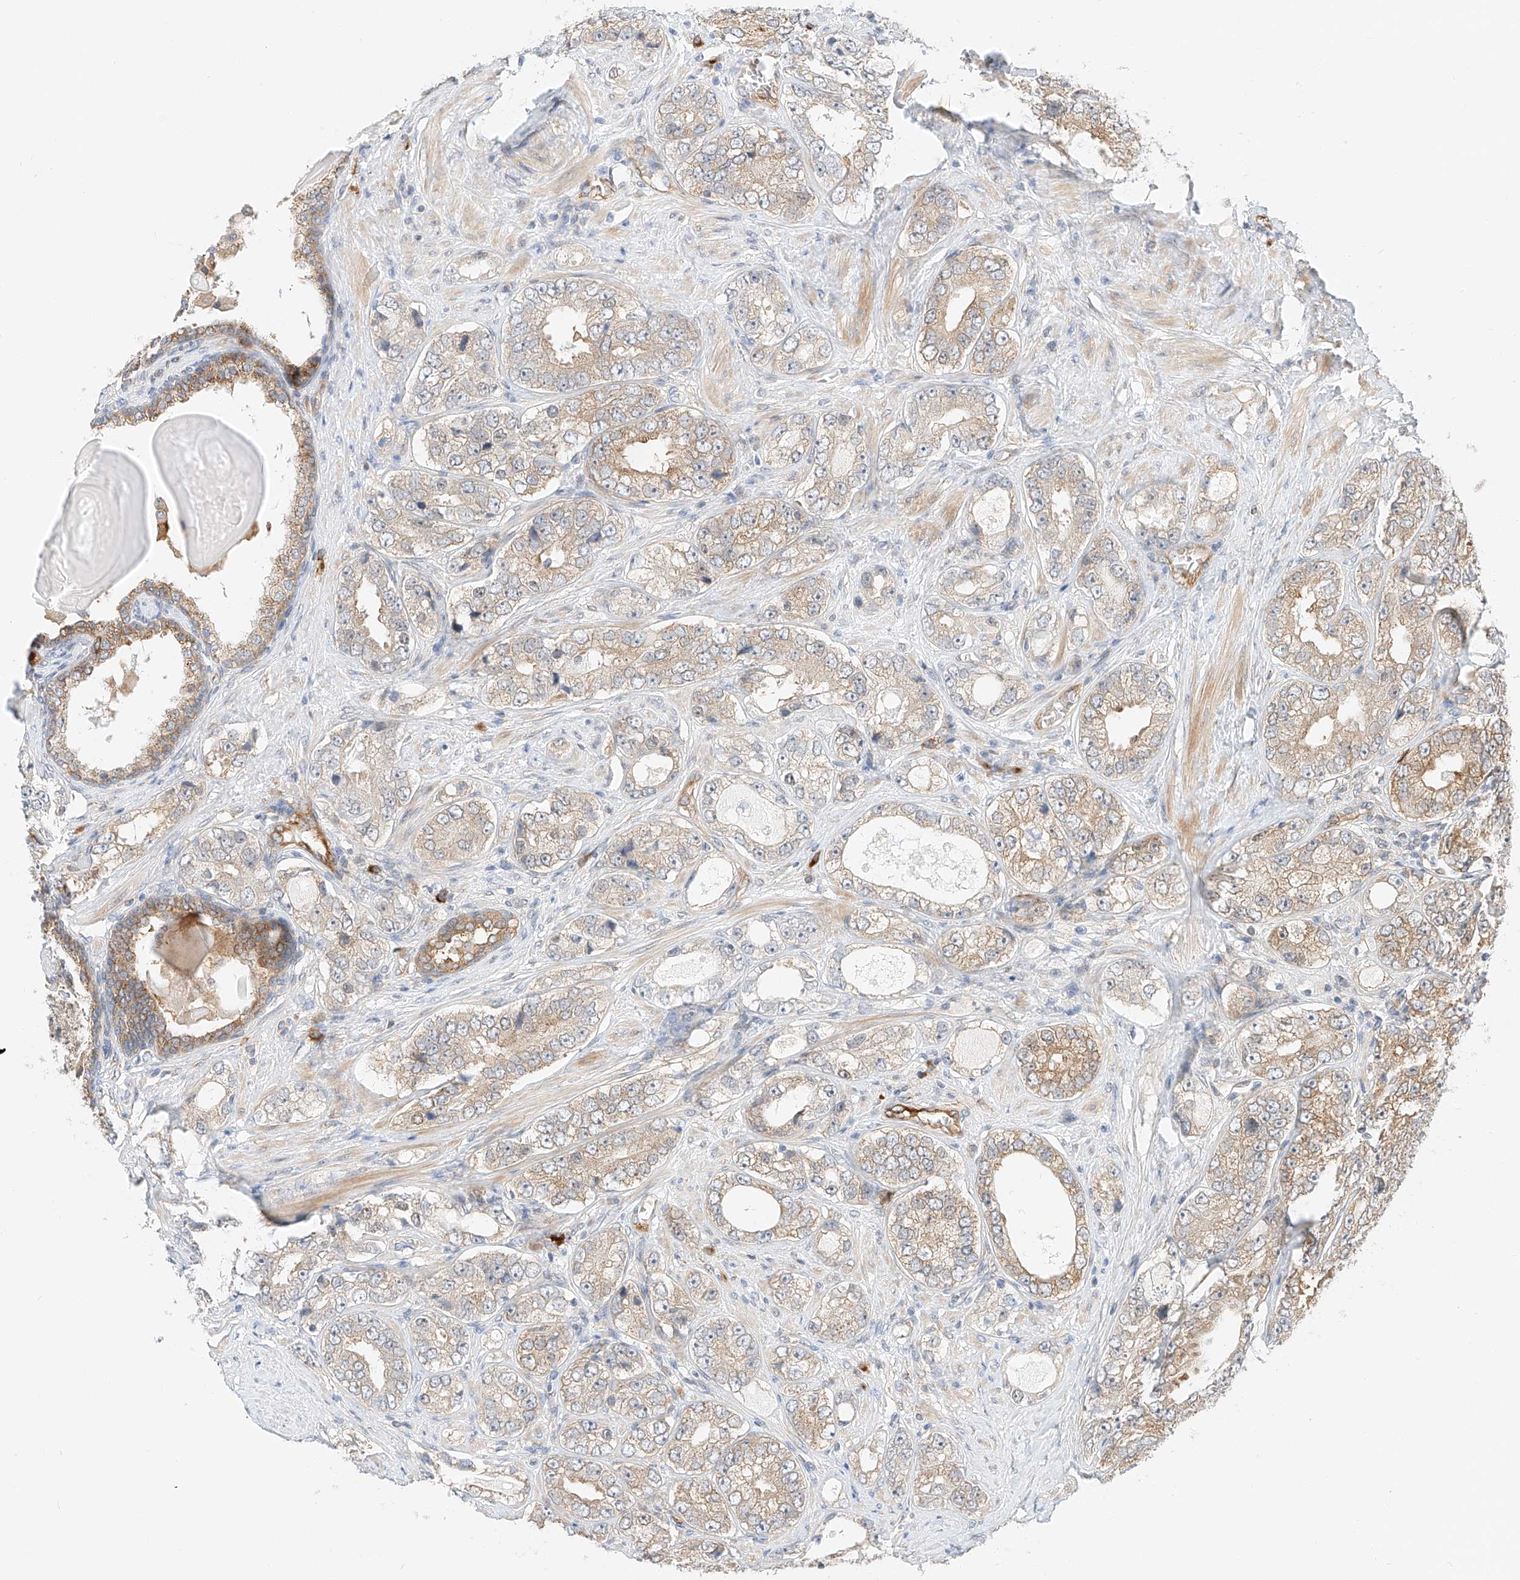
{"staining": {"intensity": "moderate", "quantity": "25%-75%", "location": "cytoplasmic/membranous"}, "tissue": "prostate cancer", "cell_type": "Tumor cells", "image_type": "cancer", "snomed": [{"axis": "morphology", "description": "Adenocarcinoma, High grade"}, {"axis": "topography", "description": "Prostate"}], "caption": "High-grade adenocarcinoma (prostate) stained for a protein (brown) displays moderate cytoplasmic/membranous positive expression in approximately 25%-75% of tumor cells.", "gene": "CARMIL1", "patient": {"sex": "male", "age": 56}}